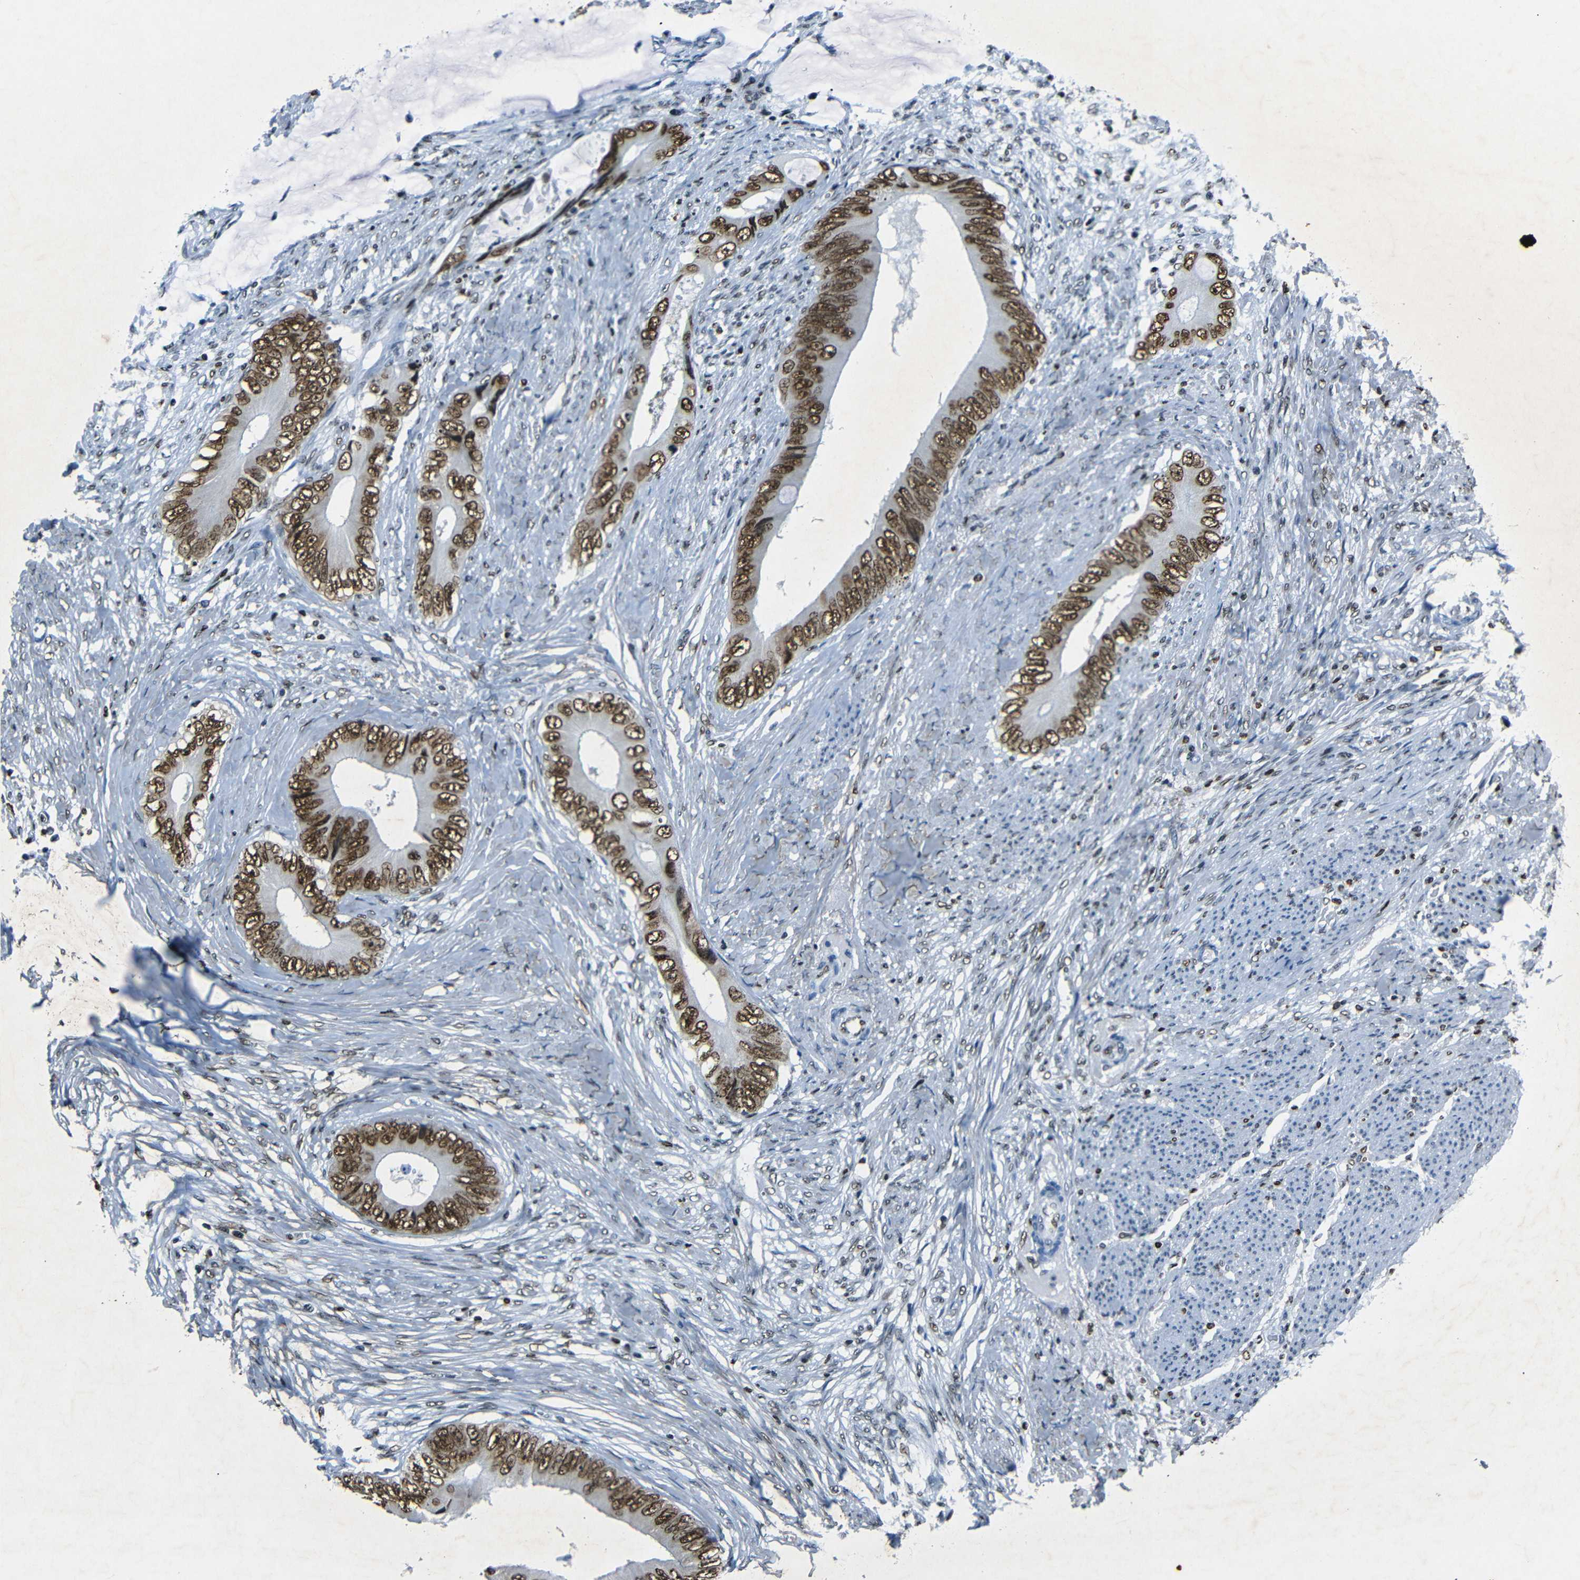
{"staining": {"intensity": "moderate", "quantity": ">75%", "location": "nuclear"}, "tissue": "colorectal cancer", "cell_type": "Tumor cells", "image_type": "cancer", "snomed": [{"axis": "morphology", "description": "Normal tissue, NOS"}, {"axis": "morphology", "description": "Adenocarcinoma, NOS"}, {"axis": "topography", "description": "Rectum"}, {"axis": "topography", "description": "Peripheral nerve tissue"}], "caption": "This image reveals immunohistochemistry staining of human colorectal adenocarcinoma, with medium moderate nuclear expression in about >75% of tumor cells.", "gene": "HMGN1", "patient": {"sex": "female", "age": 77}}